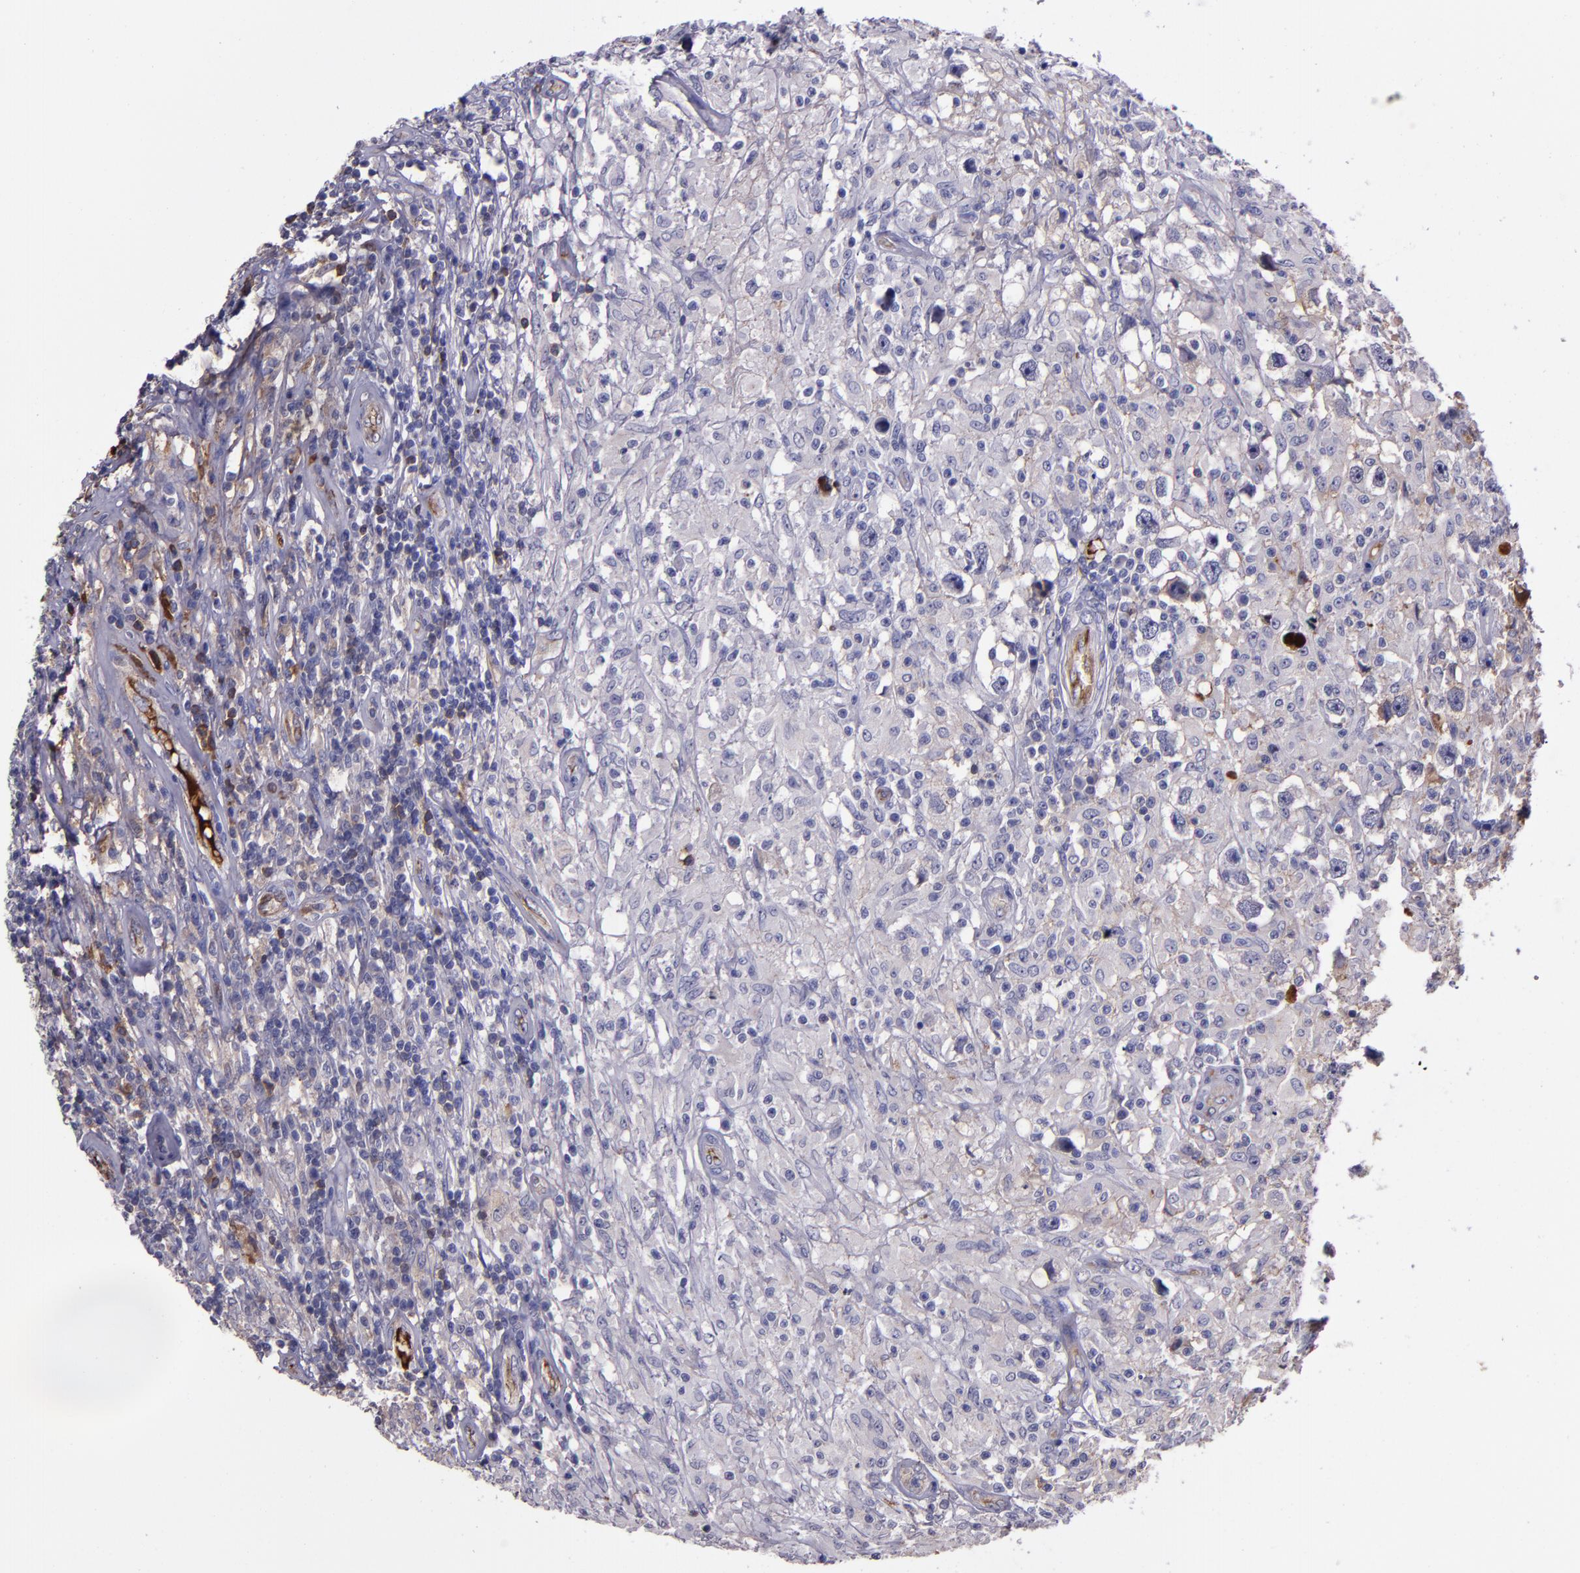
{"staining": {"intensity": "moderate", "quantity": "<25%", "location": "cytoplasmic/membranous"}, "tissue": "testis cancer", "cell_type": "Tumor cells", "image_type": "cancer", "snomed": [{"axis": "morphology", "description": "Seminoma, NOS"}, {"axis": "topography", "description": "Testis"}], "caption": "A brown stain shows moderate cytoplasmic/membranous positivity of a protein in human testis cancer (seminoma) tumor cells.", "gene": "A2M", "patient": {"sex": "male", "age": 34}}